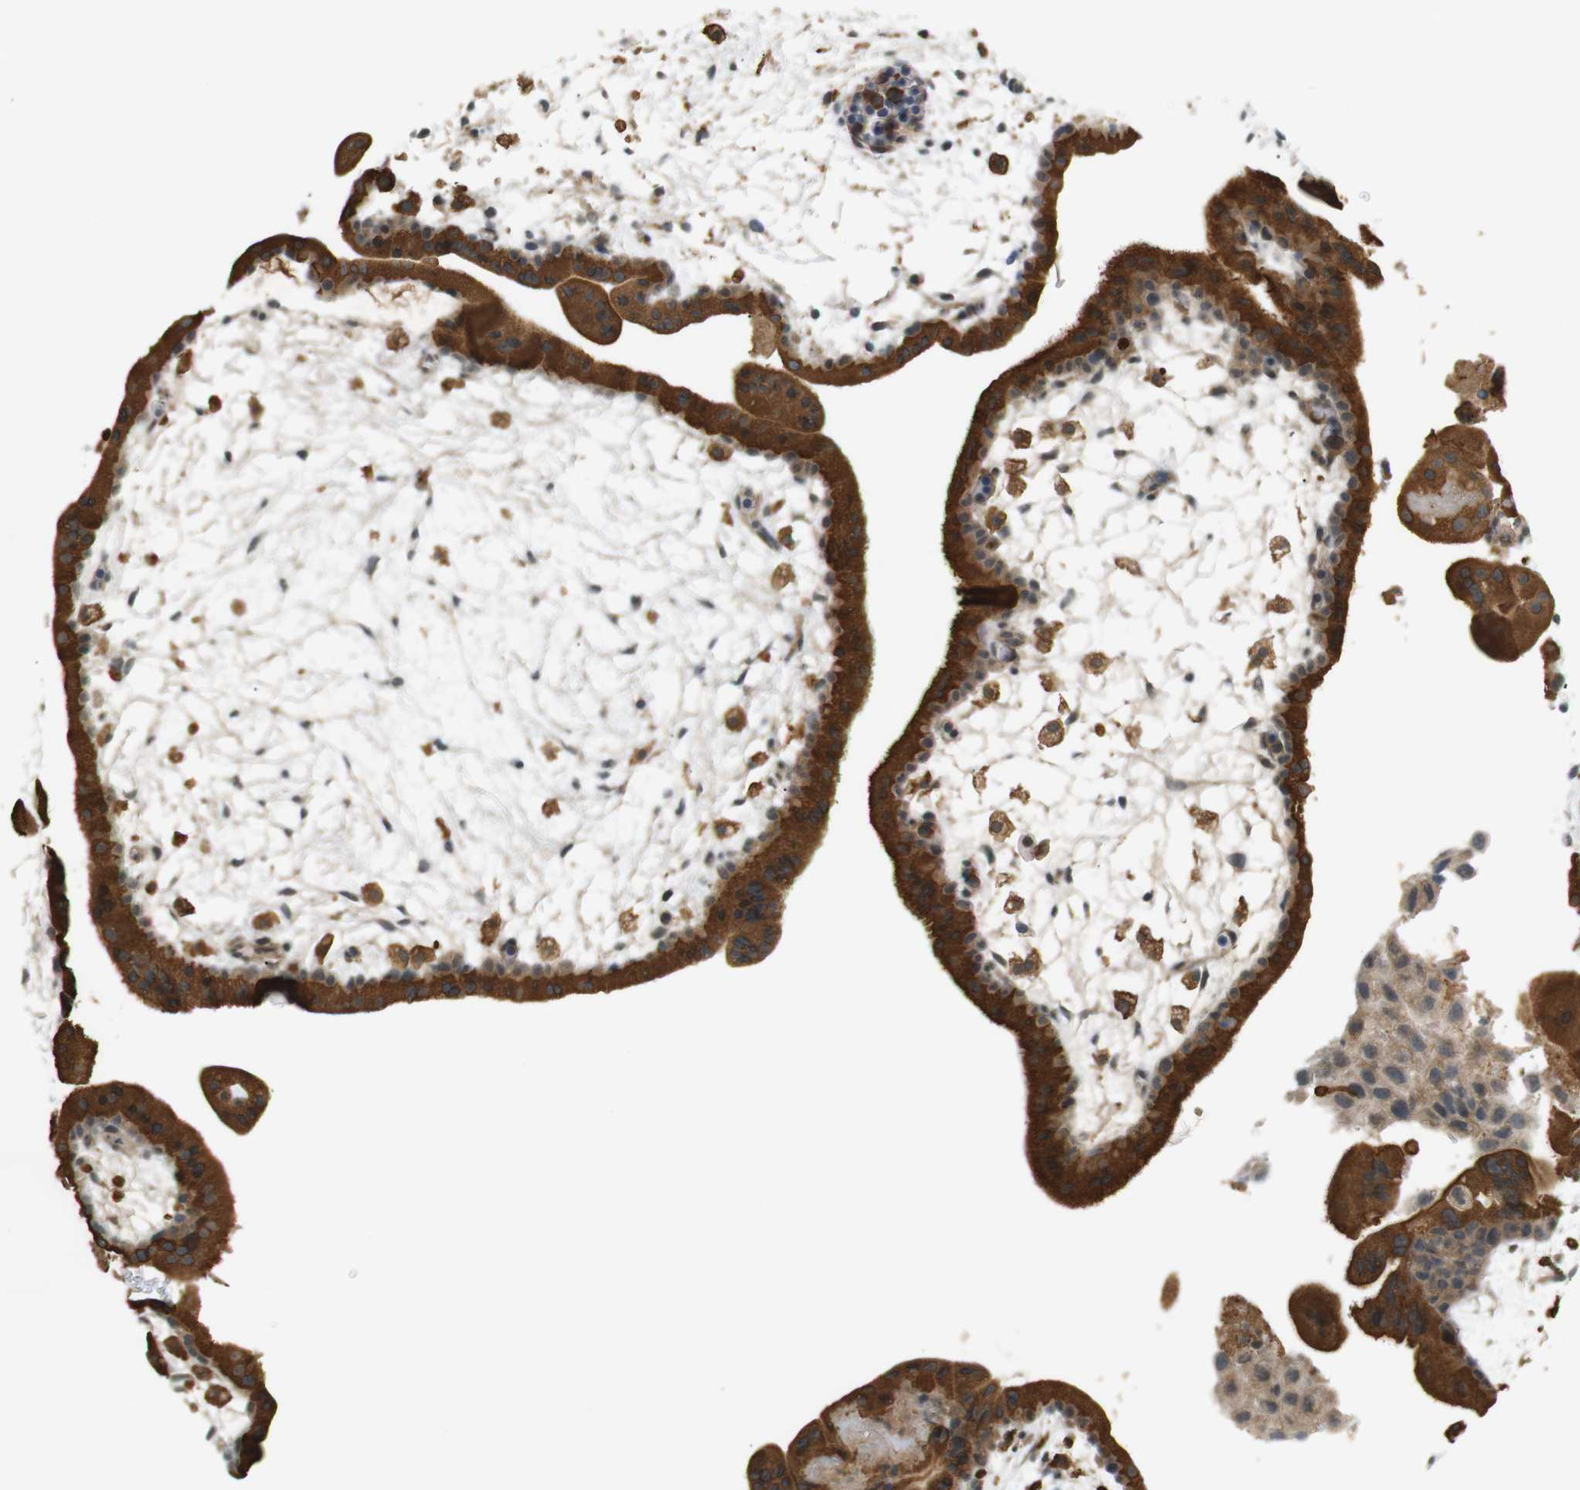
{"staining": {"intensity": "strong", "quantity": ">75%", "location": "cytoplasmic/membranous"}, "tissue": "placenta", "cell_type": "Trophoblastic cells", "image_type": "normal", "snomed": [{"axis": "morphology", "description": "Normal tissue, NOS"}, {"axis": "topography", "description": "Placenta"}], "caption": "Immunohistochemistry histopathology image of unremarkable human placenta stained for a protein (brown), which demonstrates high levels of strong cytoplasmic/membranous positivity in approximately >75% of trophoblastic cells.", "gene": "SOCS6", "patient": {"sex": "female", "age": 35}}